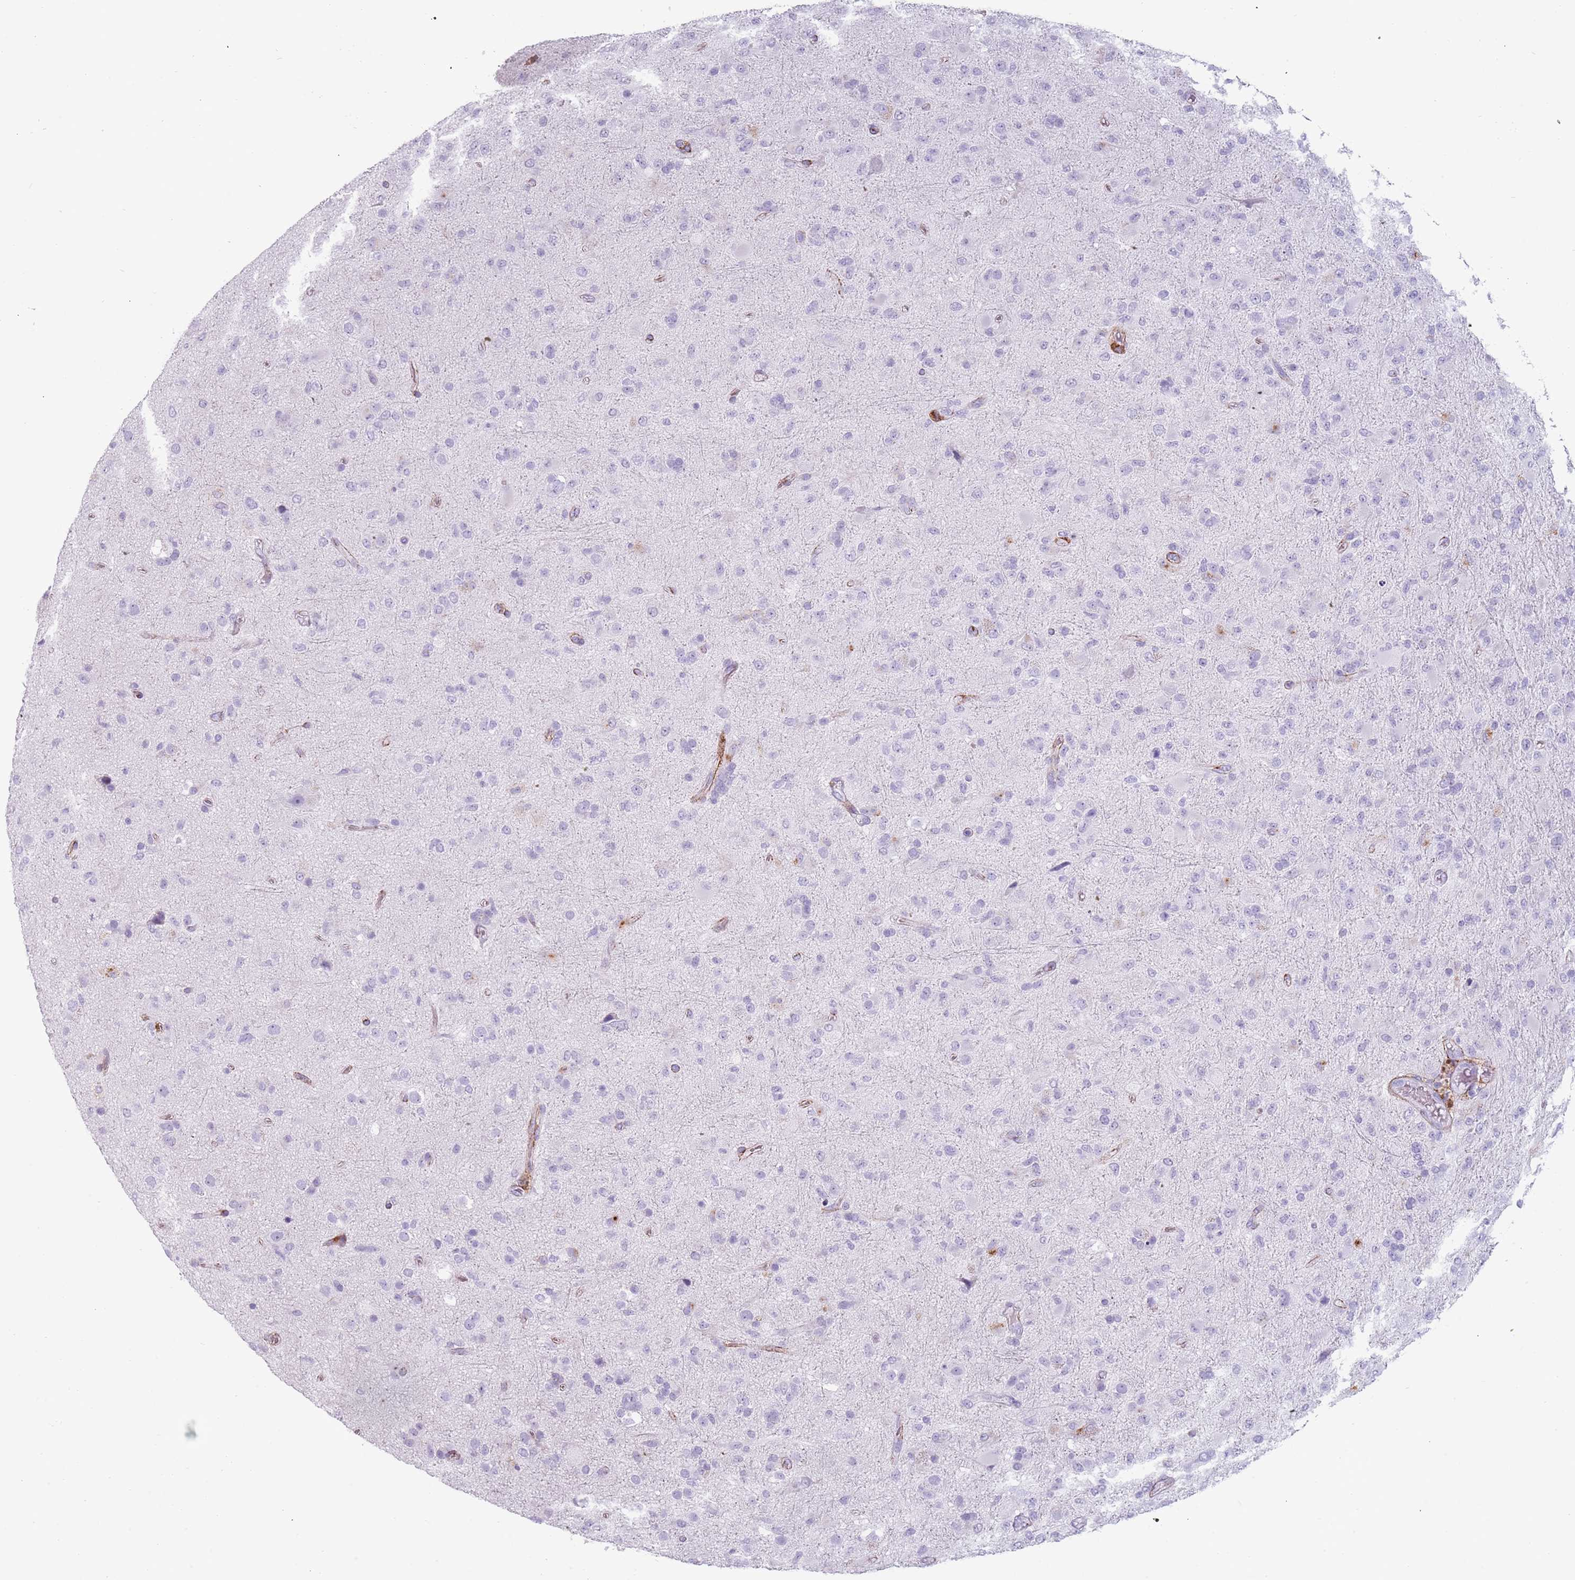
{"staining": {"intensity": "negative", "quantity": "none", "location": "none"}, "tissue": "glioma", "cell_type": "Tumor cells", "image_type": "cancer", "snomed": [{"axis": "morphology", "description": "Glioma, malignant, Low grade"}, {"axis": "topography", "description": "Brain"}], "caption": "Immunohistochemistry of human glioma shows no expression in tumor cells.", "gene": "COLEC12", "patient": {"sex": "male", "age": 65}}